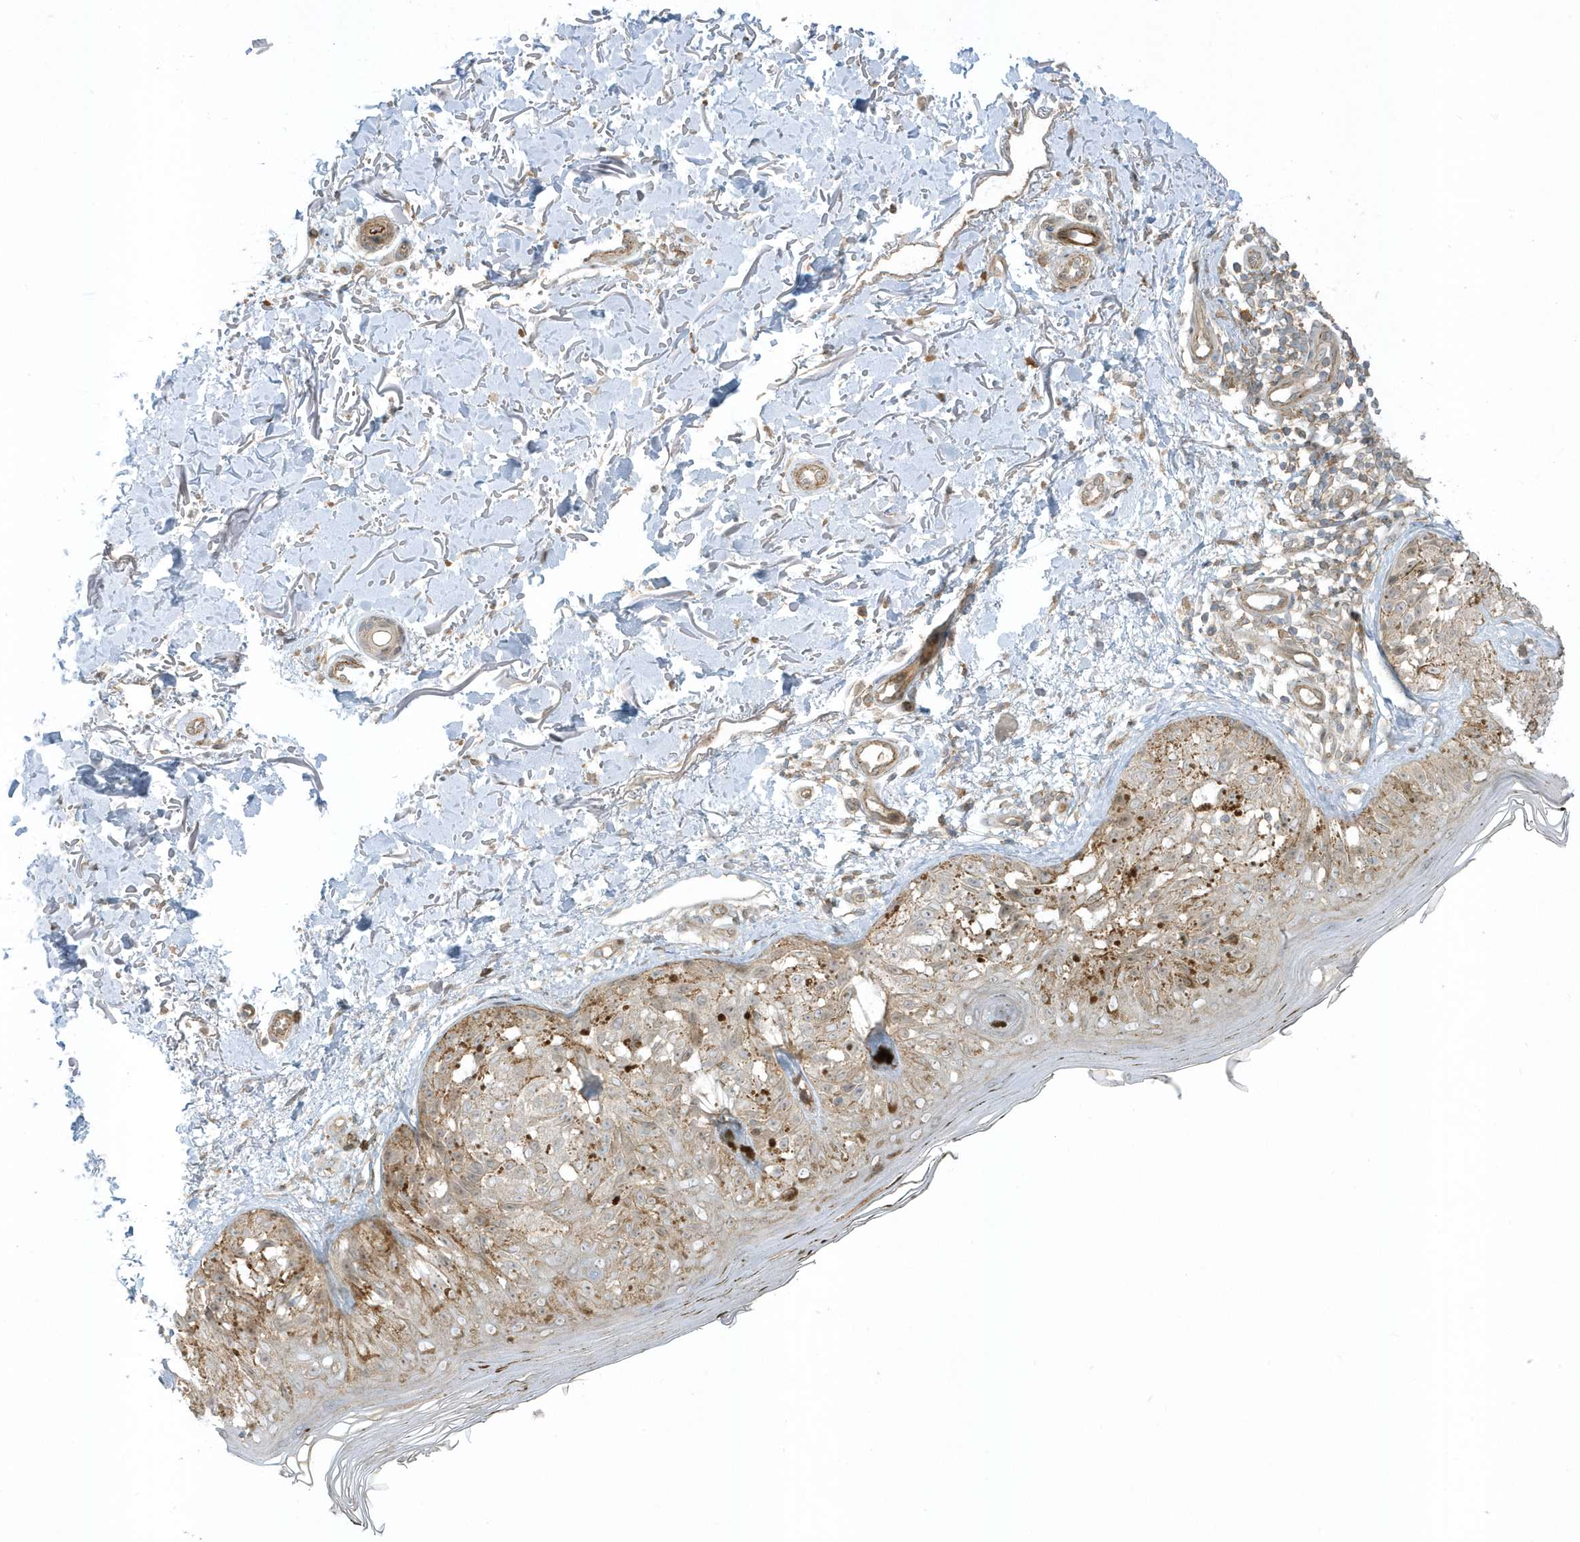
{"staining": {"intensity": "weak", "quantity": ">75%", "location": "cytoplasmic/membranous"}, "tissue": "melanoma", "cell_type": "Tumor cells", "image_type": "cancer", "snomed": [{"axis": "morphology", "description": "Malignant melanoma, NOS"}, {"axis": "topography", "description": "Skin"}], "caption": "A brown stain shows weak cytoplasmic/membranous expression of a protein in human malignant melanoma tumor cells. Using DAB (brown) and hematoxylin (blue) stains, captured at high magnification using brightfield microscopy.", "gene": "ZBTB8A", "patient": {"sex": "female", "age": 50}}